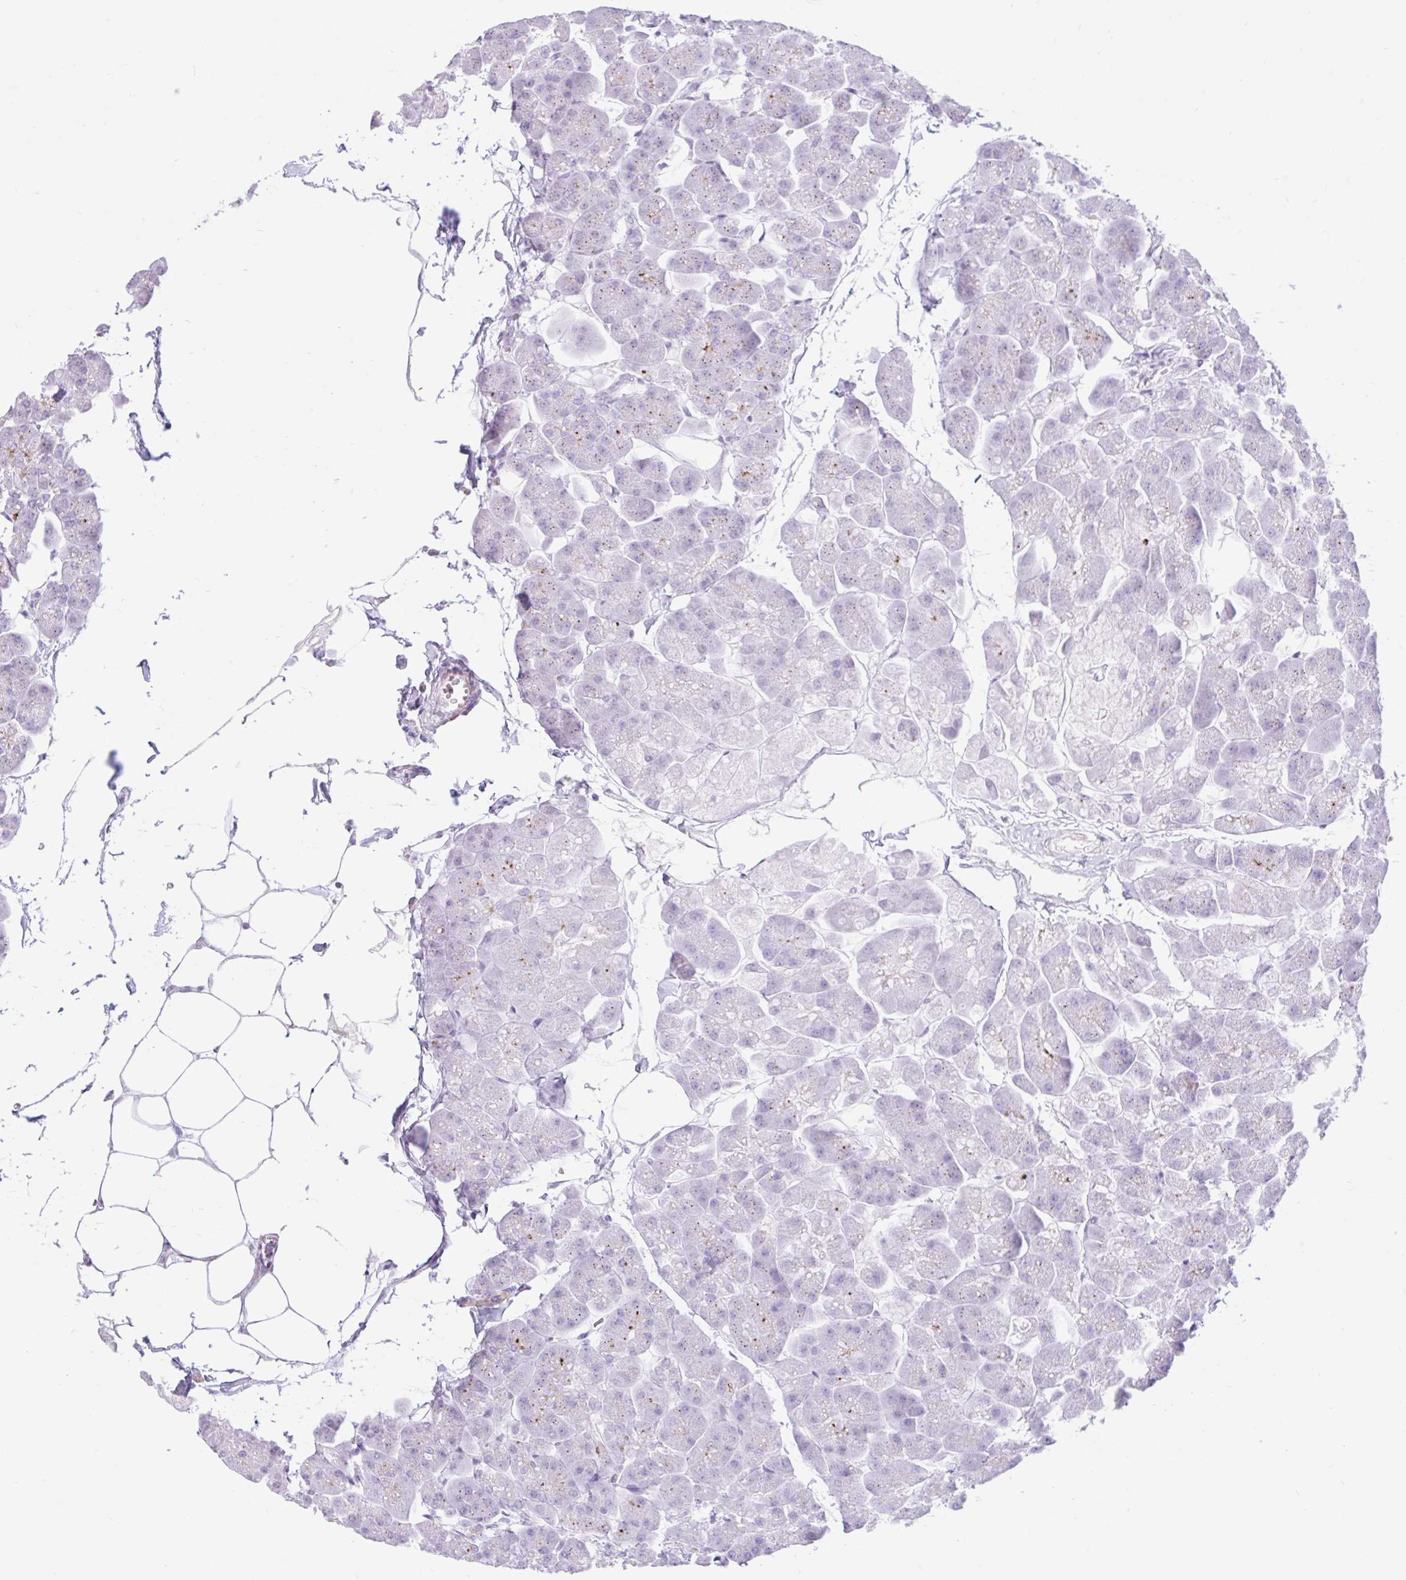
{"staining": {"intensity": "negative", "quantity": "none", "location": "none"}, "tissue": "pancreas", "cell_type": "Exocrine glandular cells", "image_type": "normal", "snomed": [{"axis": "morphology", "description": "Normal tissue, NOS"}, {"axis": "topography", "description": "Pancreas"}], "caption": "This is a micrograph of IHC staining of unremarkable pancreas, which shows no staining in exocrine glandular cells.", "gene": "REEP1", "patient": {"sex": "male", "age": 35}}